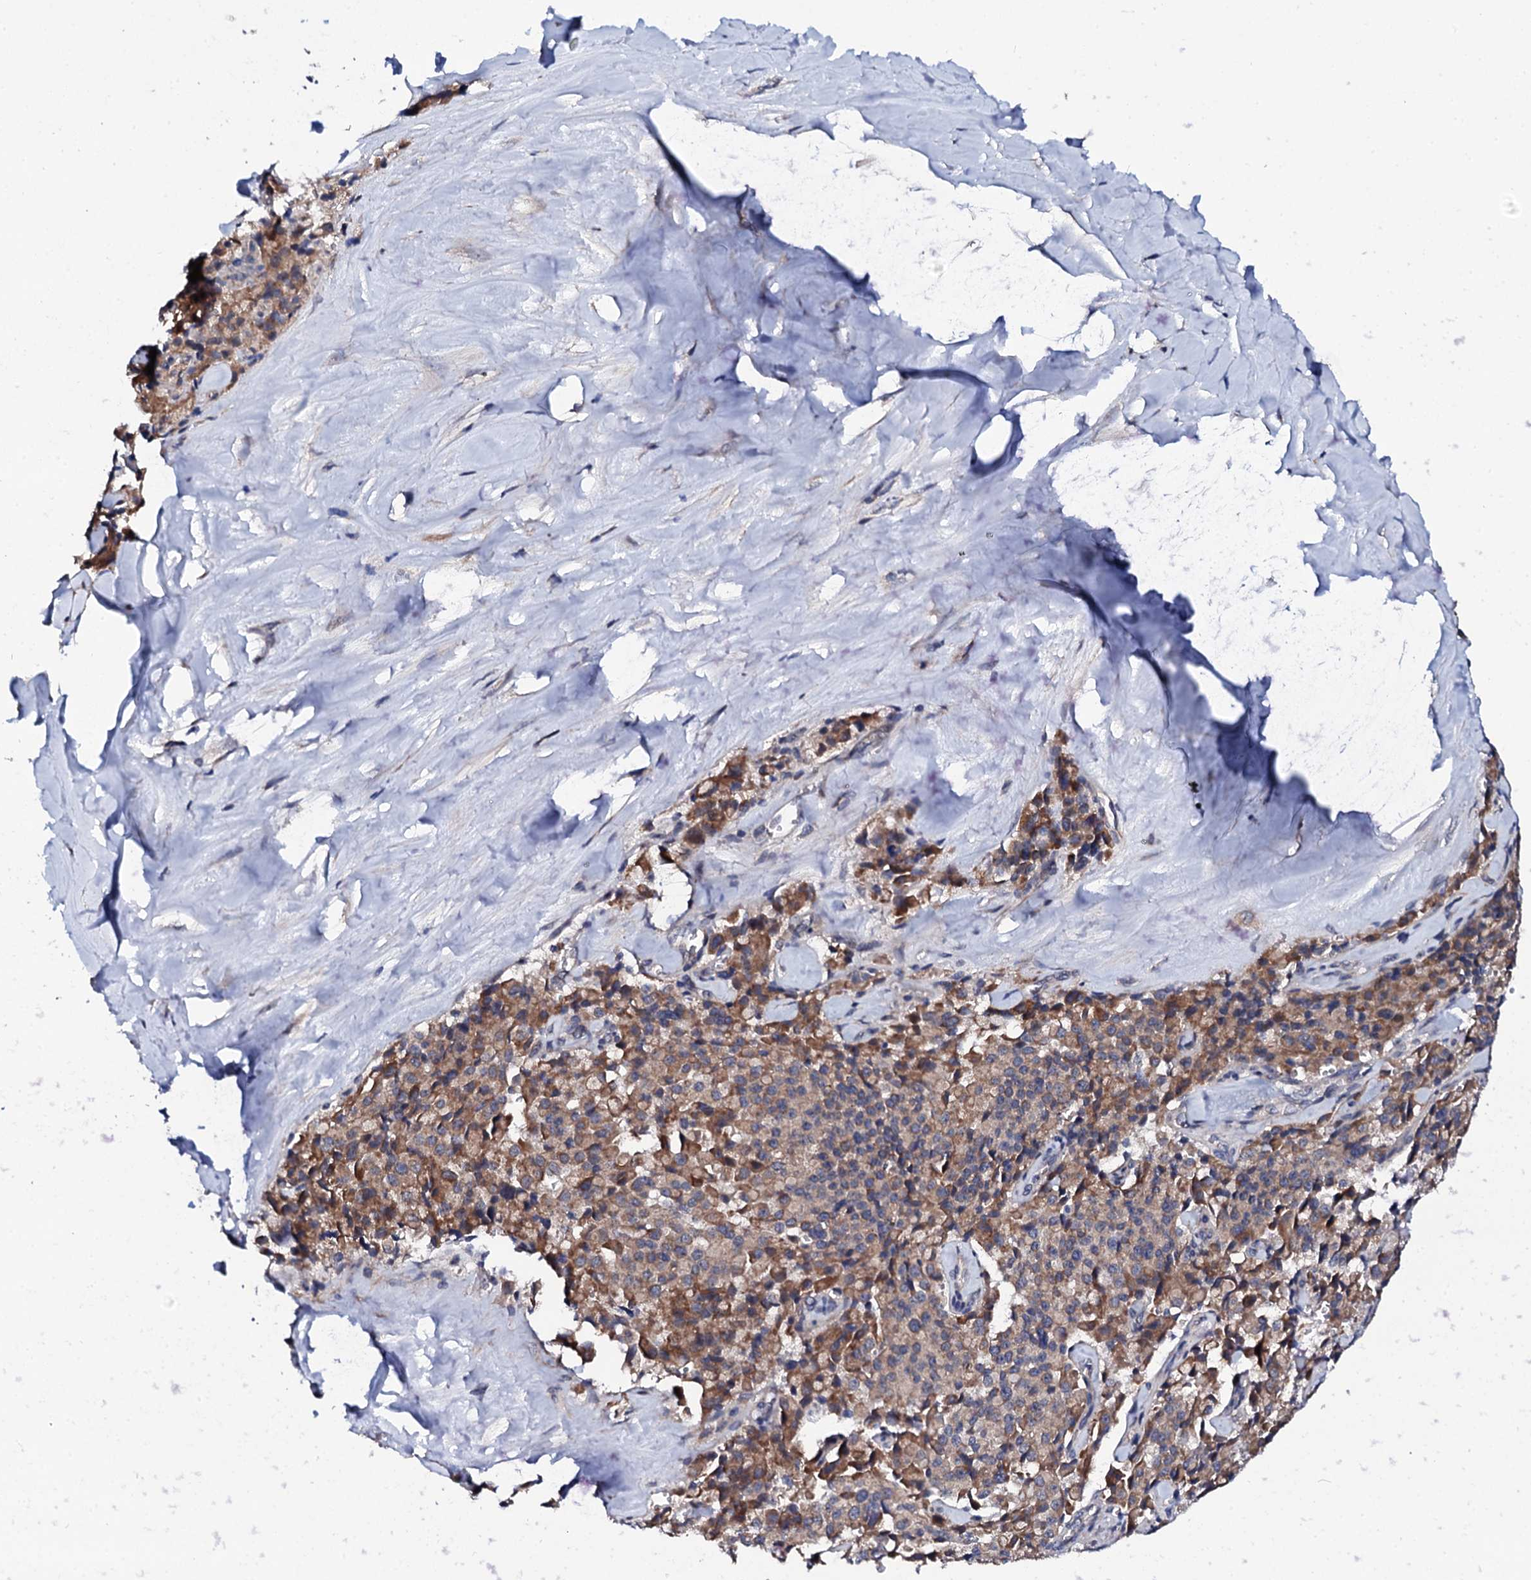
{"staining": {"intensity": "moderate", "quantity": ">75%", "location": "cytoplasmic/membranous"}, "tissue": "pancreatic cancer", "cell_type": "Tumor cells", "image_type": "cancer", "snomed": [{"axis": "morphology", "description": "Adenocarcinoma, NOS"}, {"axis": "topography", "description": "Pancreas"}], "caption": "This is an image of immunohistochemistry staining of adenocarcinoma (pancreatic), which shows moderate positivity in the cytoplasmic/membranous of tumor cells.", "gene": "COG4", "patient": {"sex": "male", "age": 65}}